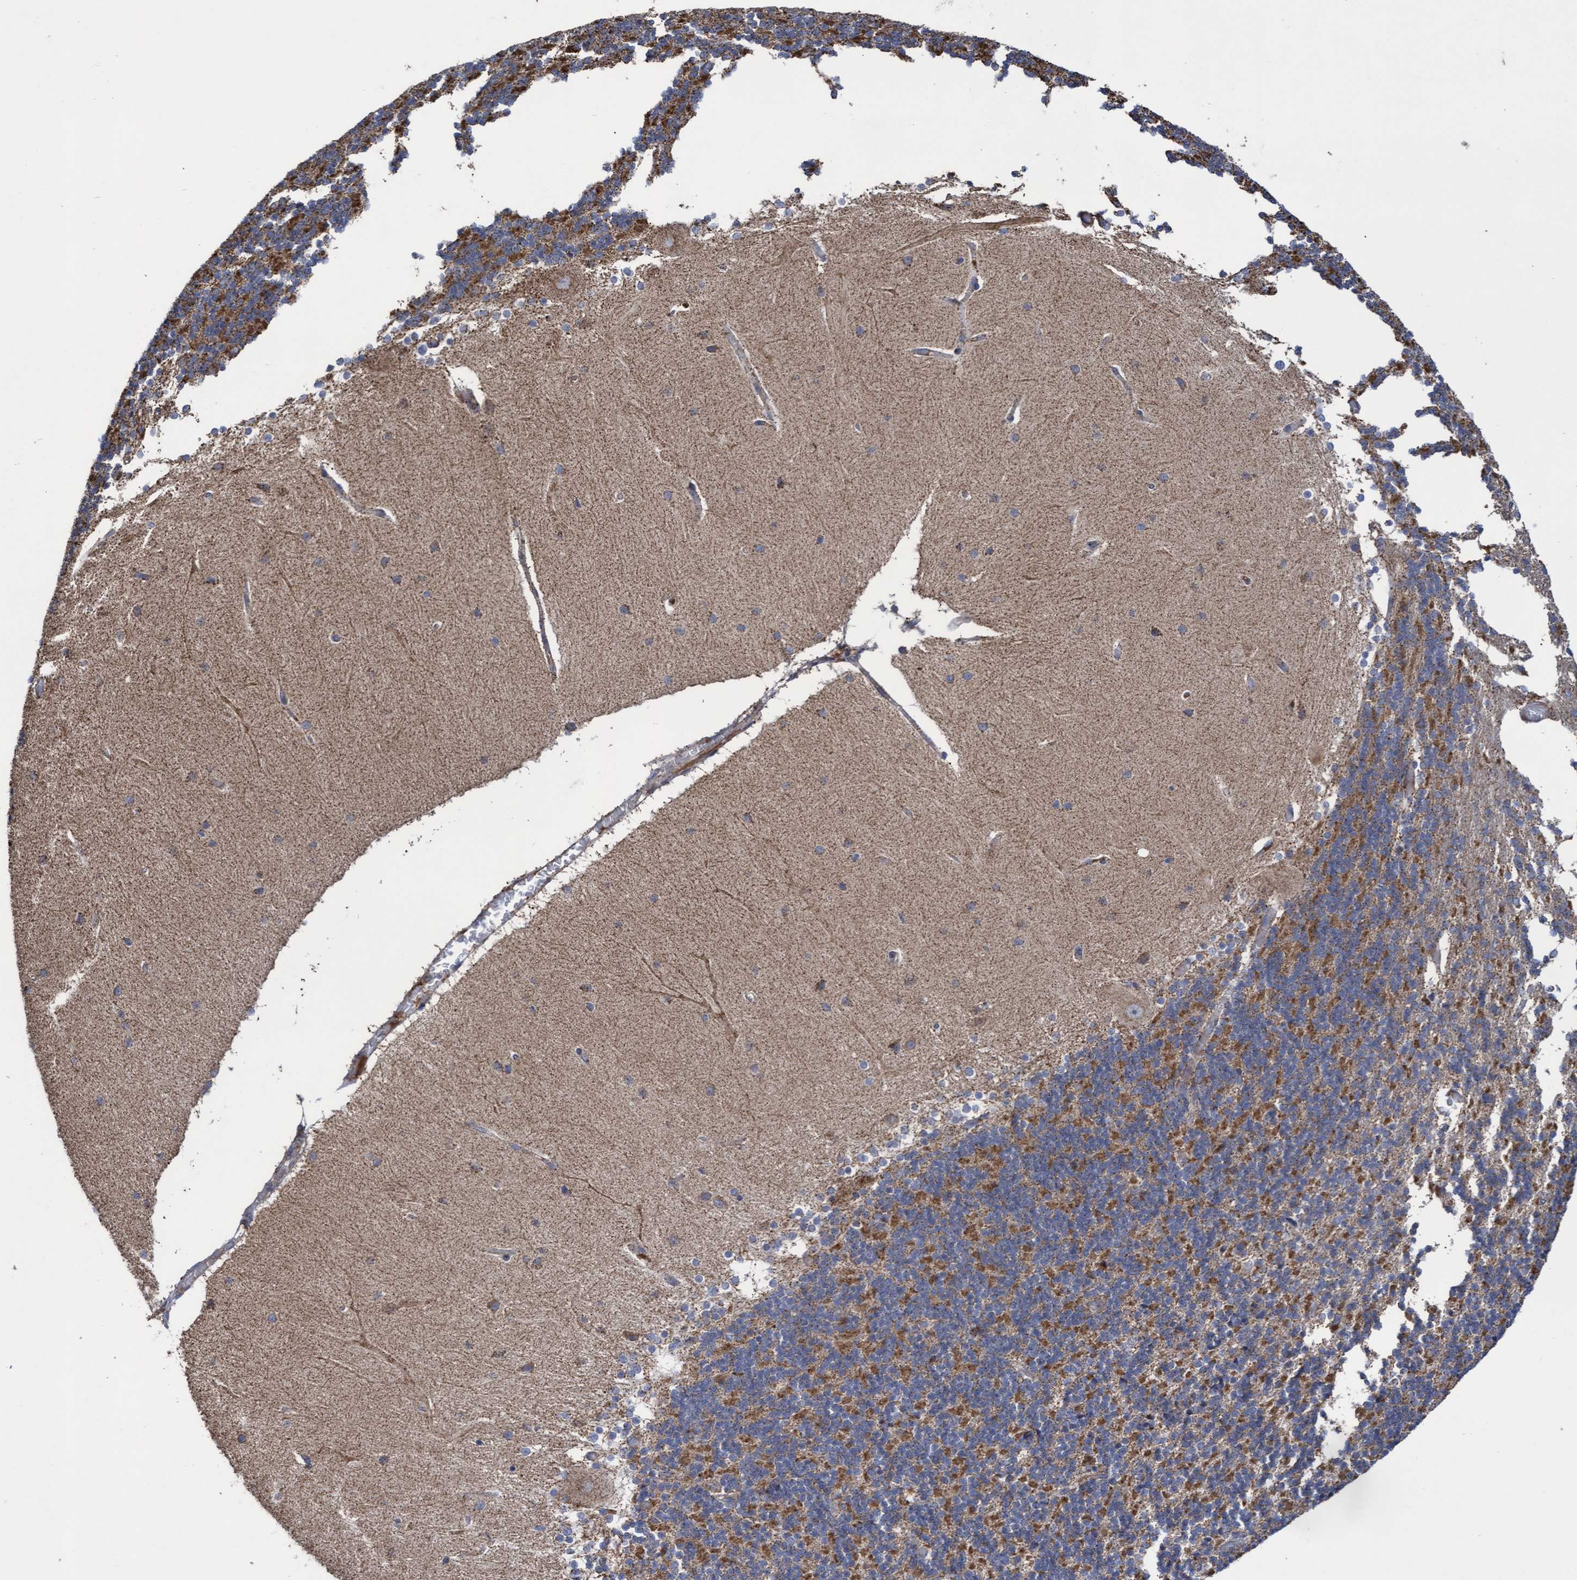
{"staining": {"intensity": "moderate", "quantity": "25%-75%", "location": "cytoplasmic/membranous"}, "tissue": "cerebellum", "cell_type": "Cells in granular layer", "image_type": "normal", "snomed": [{"axis": "morphology", "description": "Normal tissue, NOS"}, {"axis": "topography", "description": "Cerebellum"}], "caption": "Cells in granular layer show medium levels of moderate cytoplasmic/membranous expression in about 25%-75% of cells in benign human cerebellum. (IHC, brightfield microscopy, high magnification).", "gene": "COBL", "patient": {"sex": "female", "age": 54}}